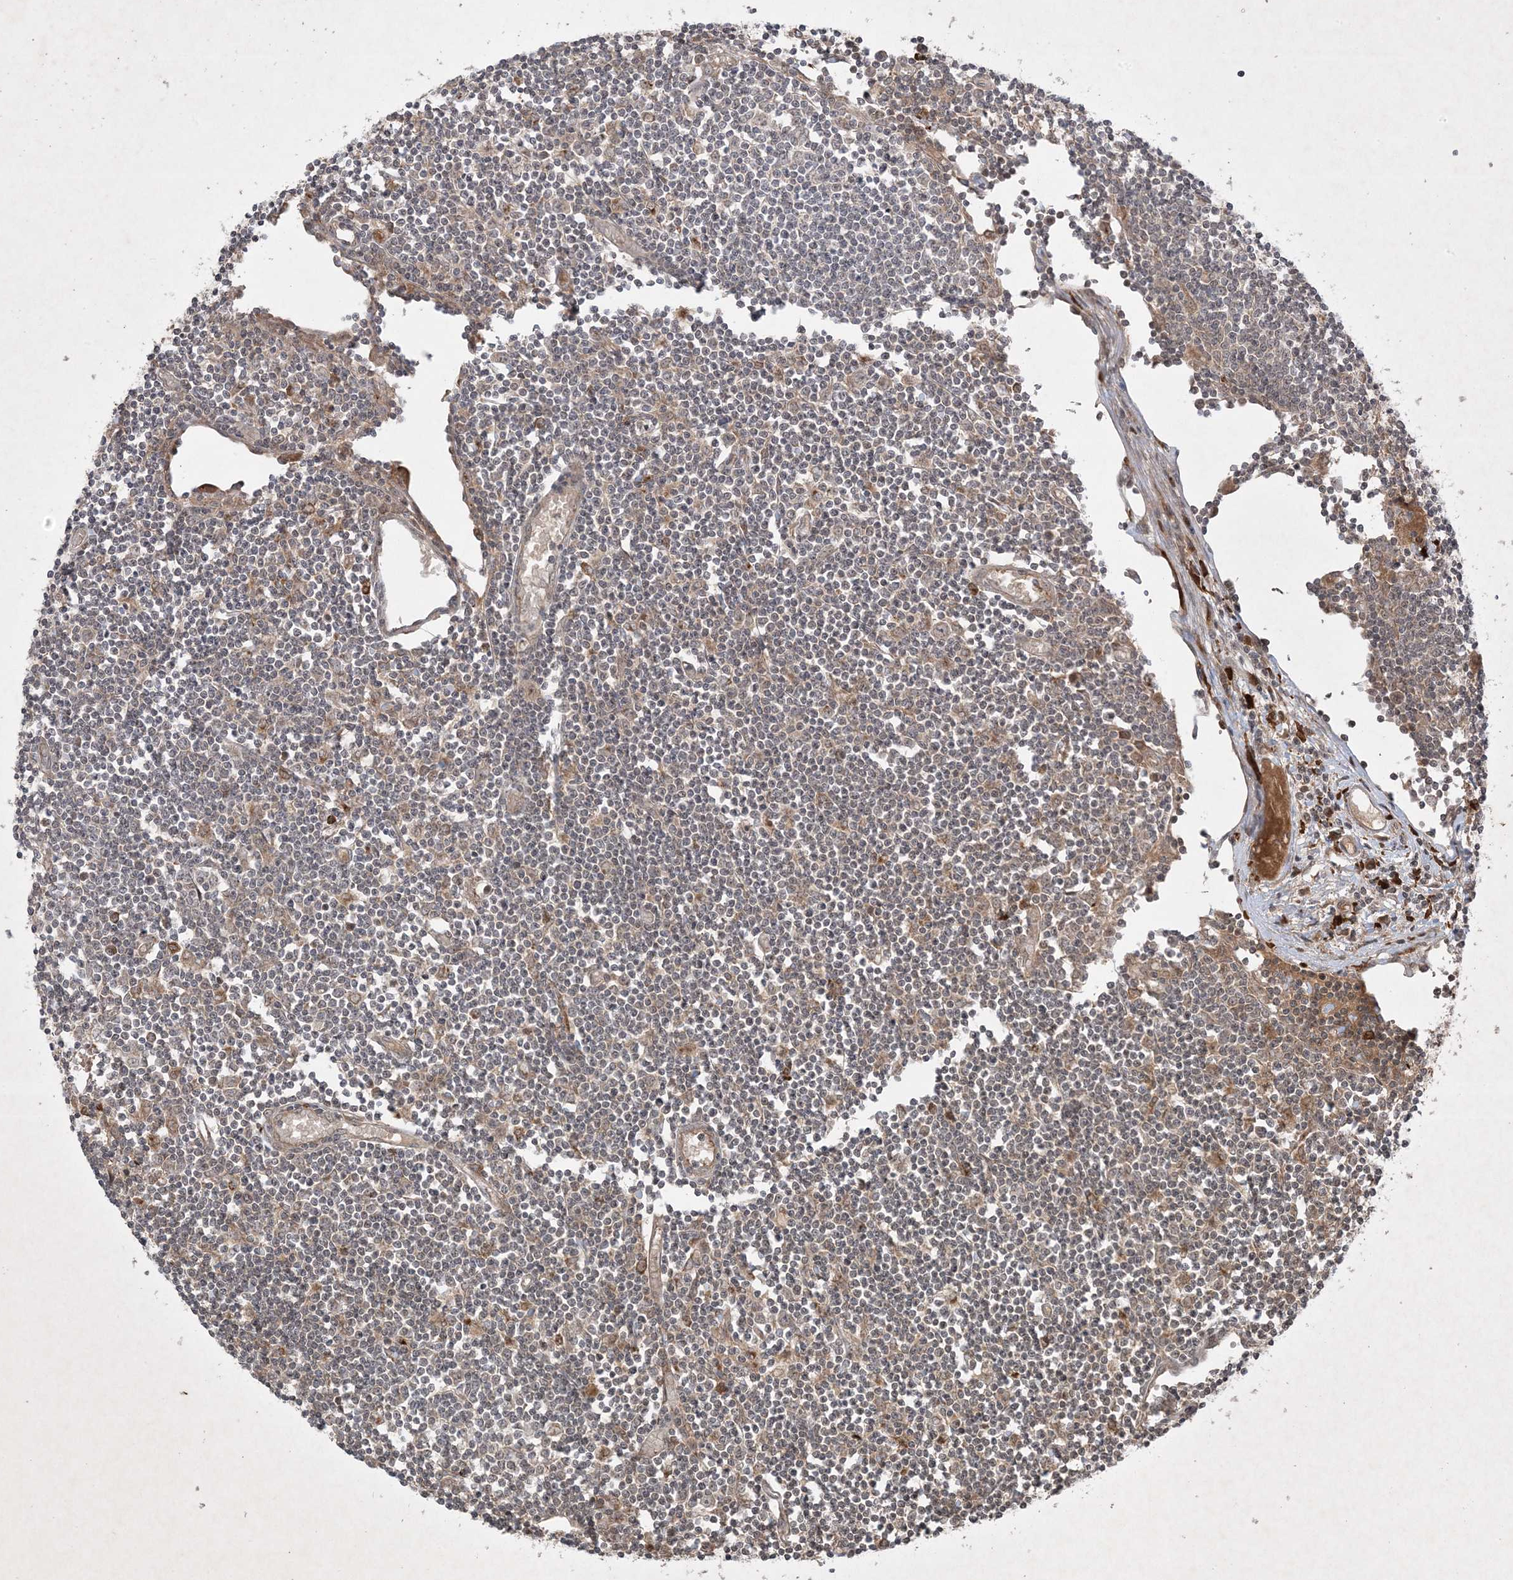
{"staining": {"intensity": "negative", "quantity": "none", "location": "none"}, "tissue": "lymph node", "cell_type": "Germinal center cells", "image_type": "normal", "snomed": [{"axis": "morphology", "description": "Normal tissue, NOS"}, {"axis": "topography", "description": "Lymph node"}], "caption": "This is a micrograph of IHC staining of benign lymph node, which shows no staining in germinal center cells.", "gene": "PTK6", "patient": {"sex": "female", "age": 11}}